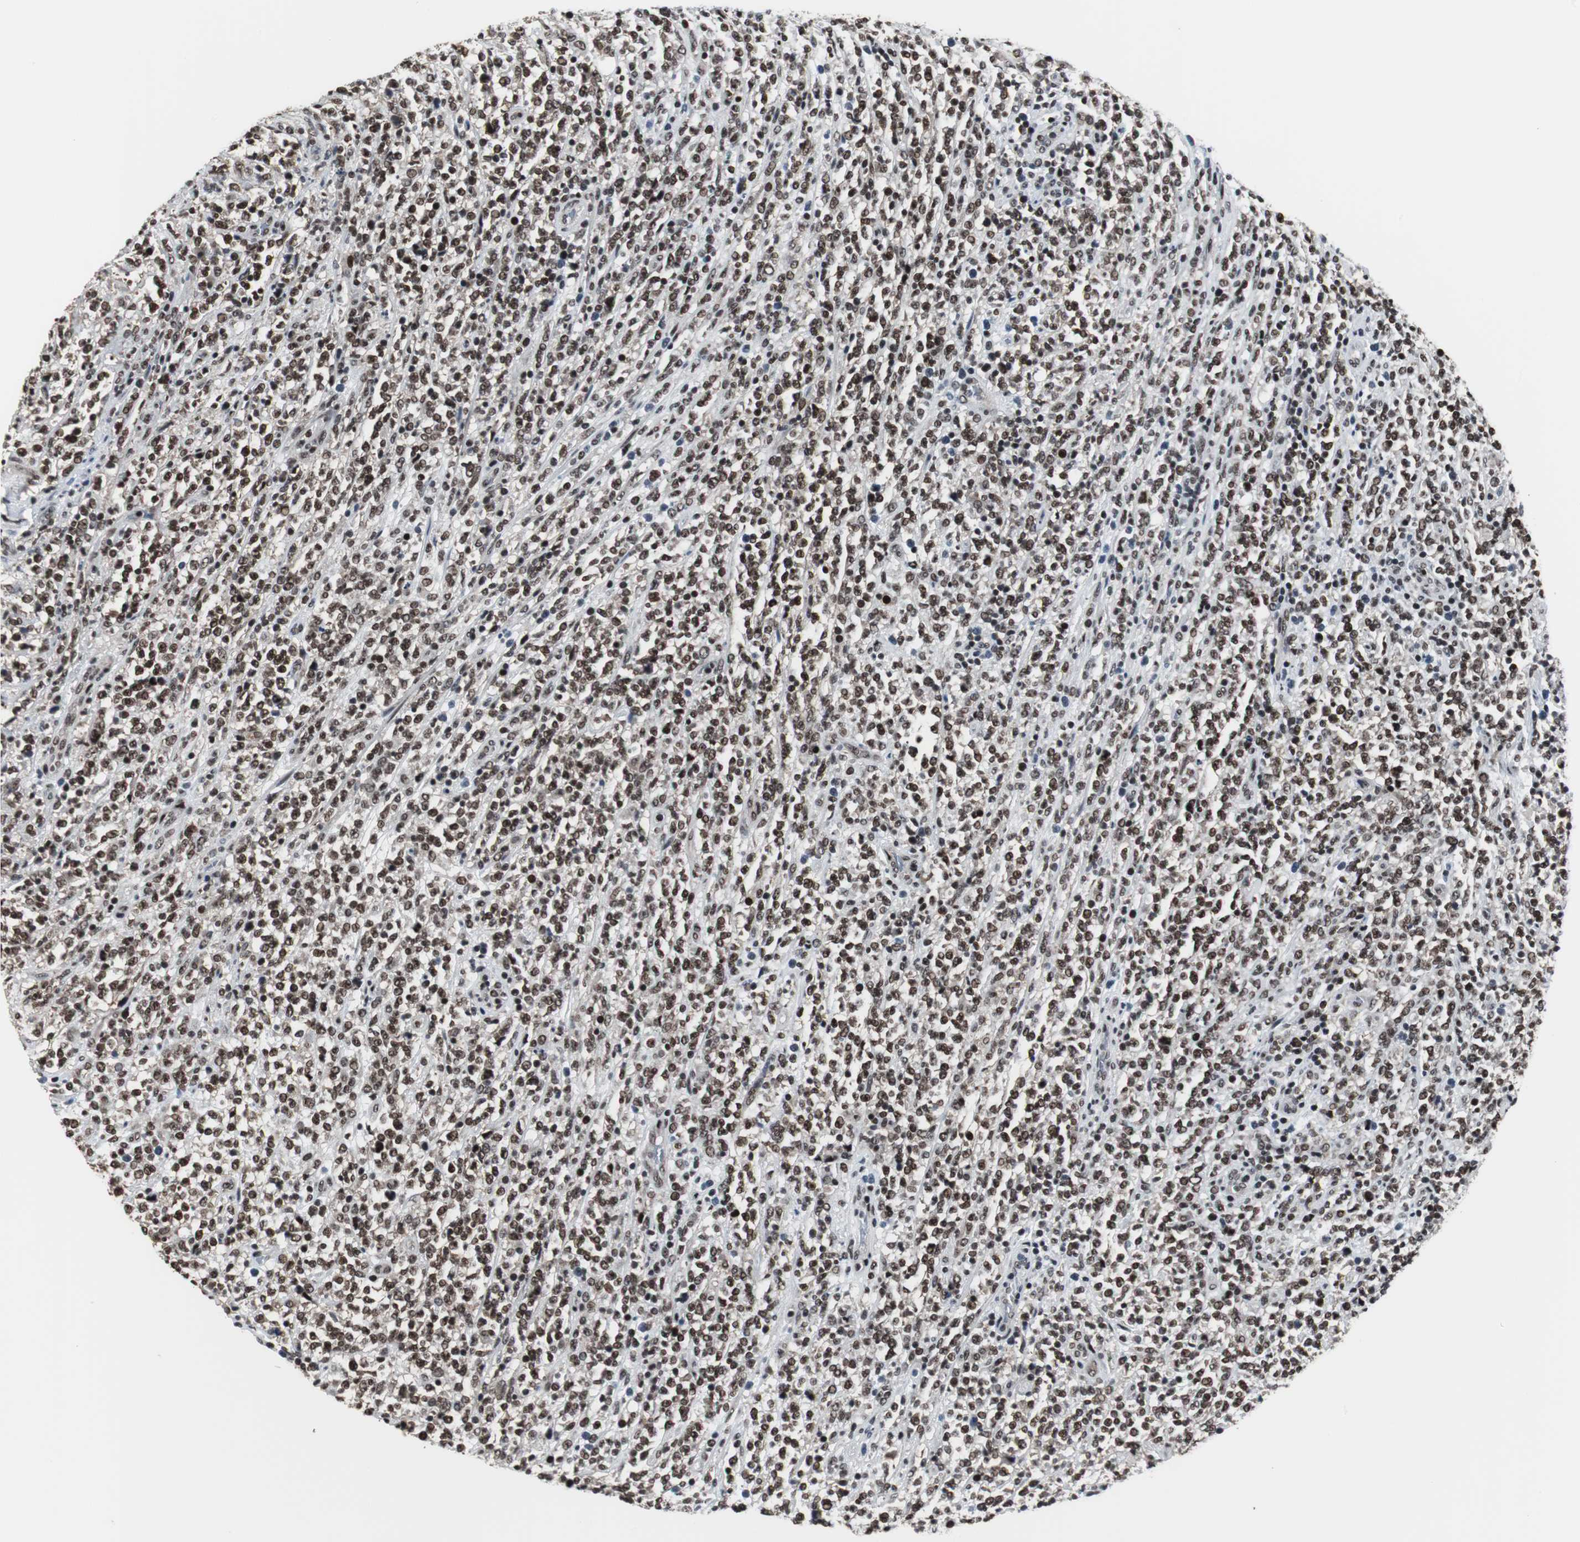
{"staining": {"intensity": "strong", "quantity": ">75%", "location": "nuclear"}, "tissue": "lymphoma", "cell_type": "Tumor cells", "image_type": "cancer", "snomed": [{"axis": "morphology", "description": "Malignant lymphoma, non-Hodgkin's type, High grade"}, {"axis": "topography", "description": "Soft tissue"}], "caption": "DAB (3,3'-diaminobenzidine) immunohistochemical staining of human lymphoma reveals strong nuclear protein staining in approximately >75% of tumor cells.", "gene": "CDK9", "patient": {"sex": "male", "age": 18}}